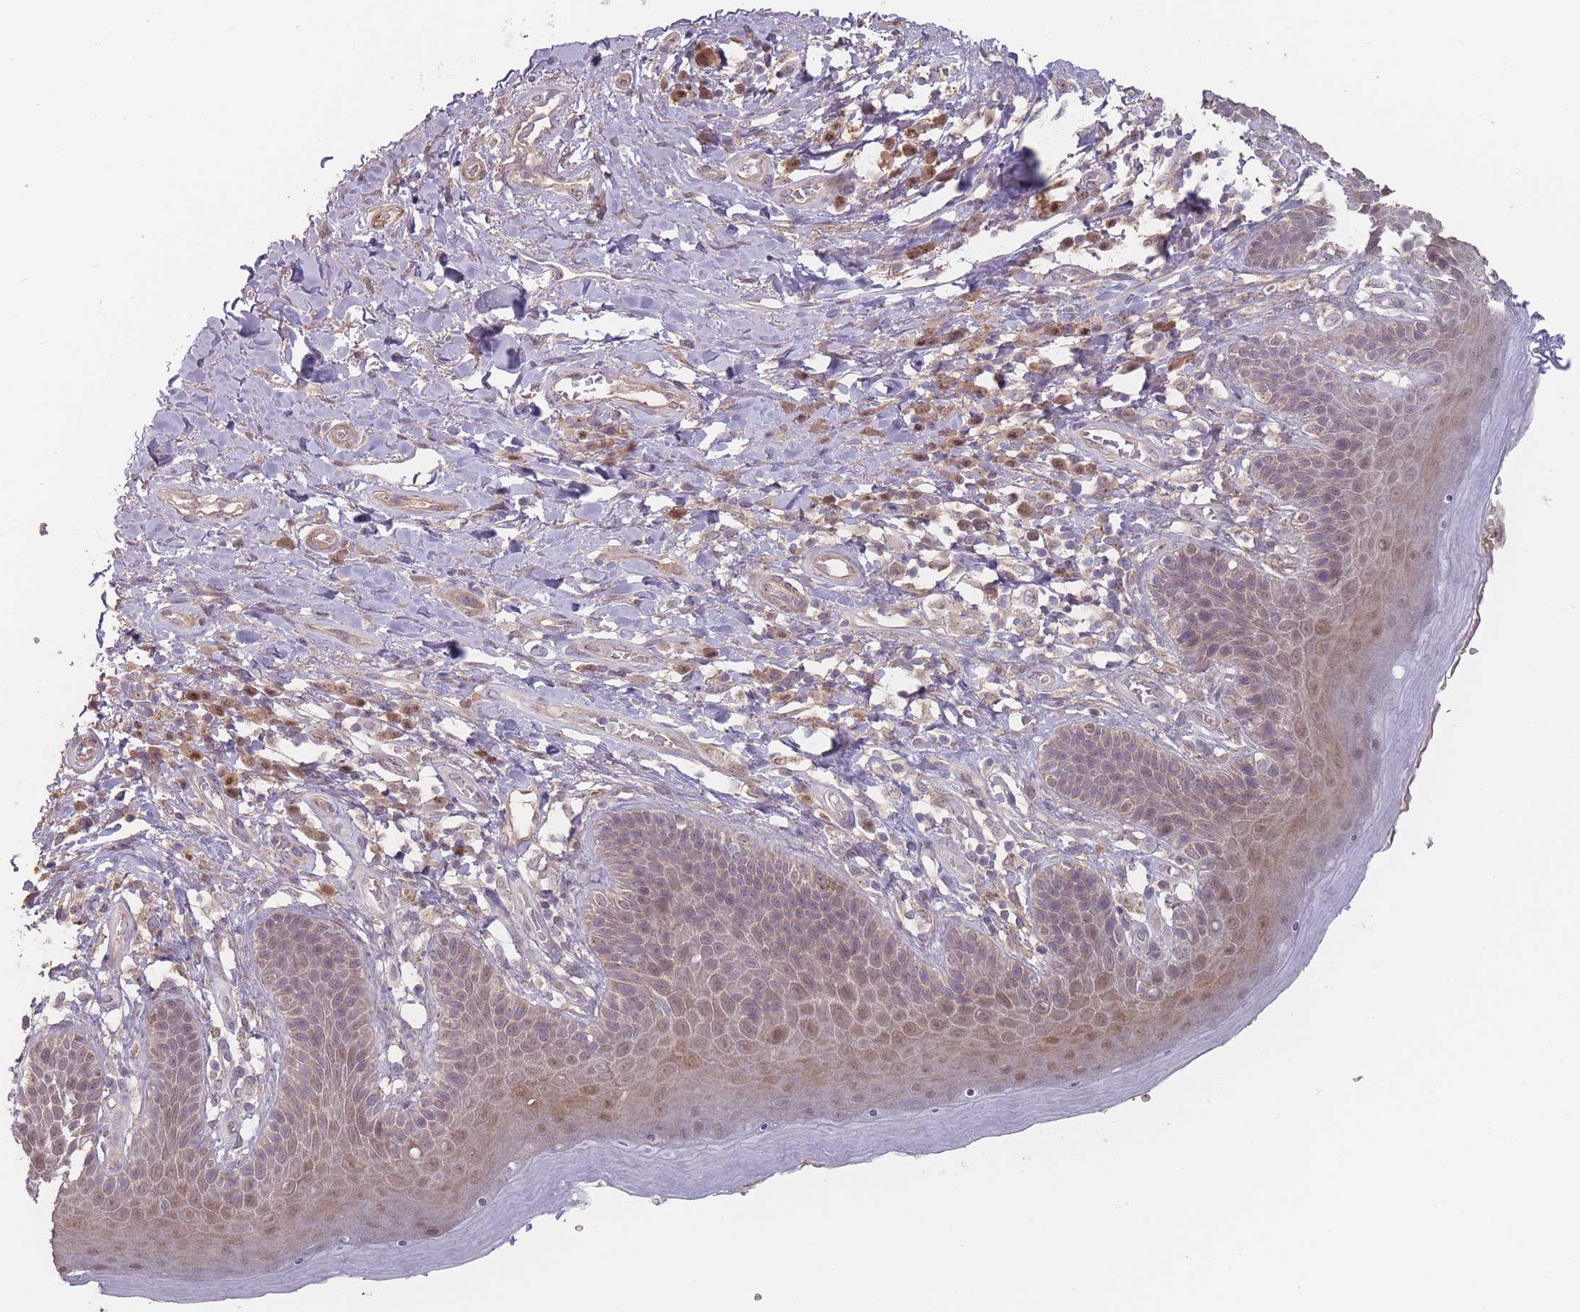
{"staining": {"intensity": "moderate", "quantity": "<25%", "location": "cytoplasmic/membranous,nuclear"}, "tissue": "skin", "cell_type": "Epidermal cells", "image_type": "normal", "snomed": [{"axis": "morphology", "description": "Normal tissue, NOS"}, {"axis": "topography", "description": "Anal"}], "caption": "Brown immunohistochemical staining in benign human skin shows moderate cytoplasmic/membranous,nuclear expression in about <25% of epidermal cells. (DAB (3,3'-diaminobenzidine) = brown stain, brightfield microscopy at high magnification).", "gene": "ERCC6L", "patient": {"sex": "female", "age": 89}}